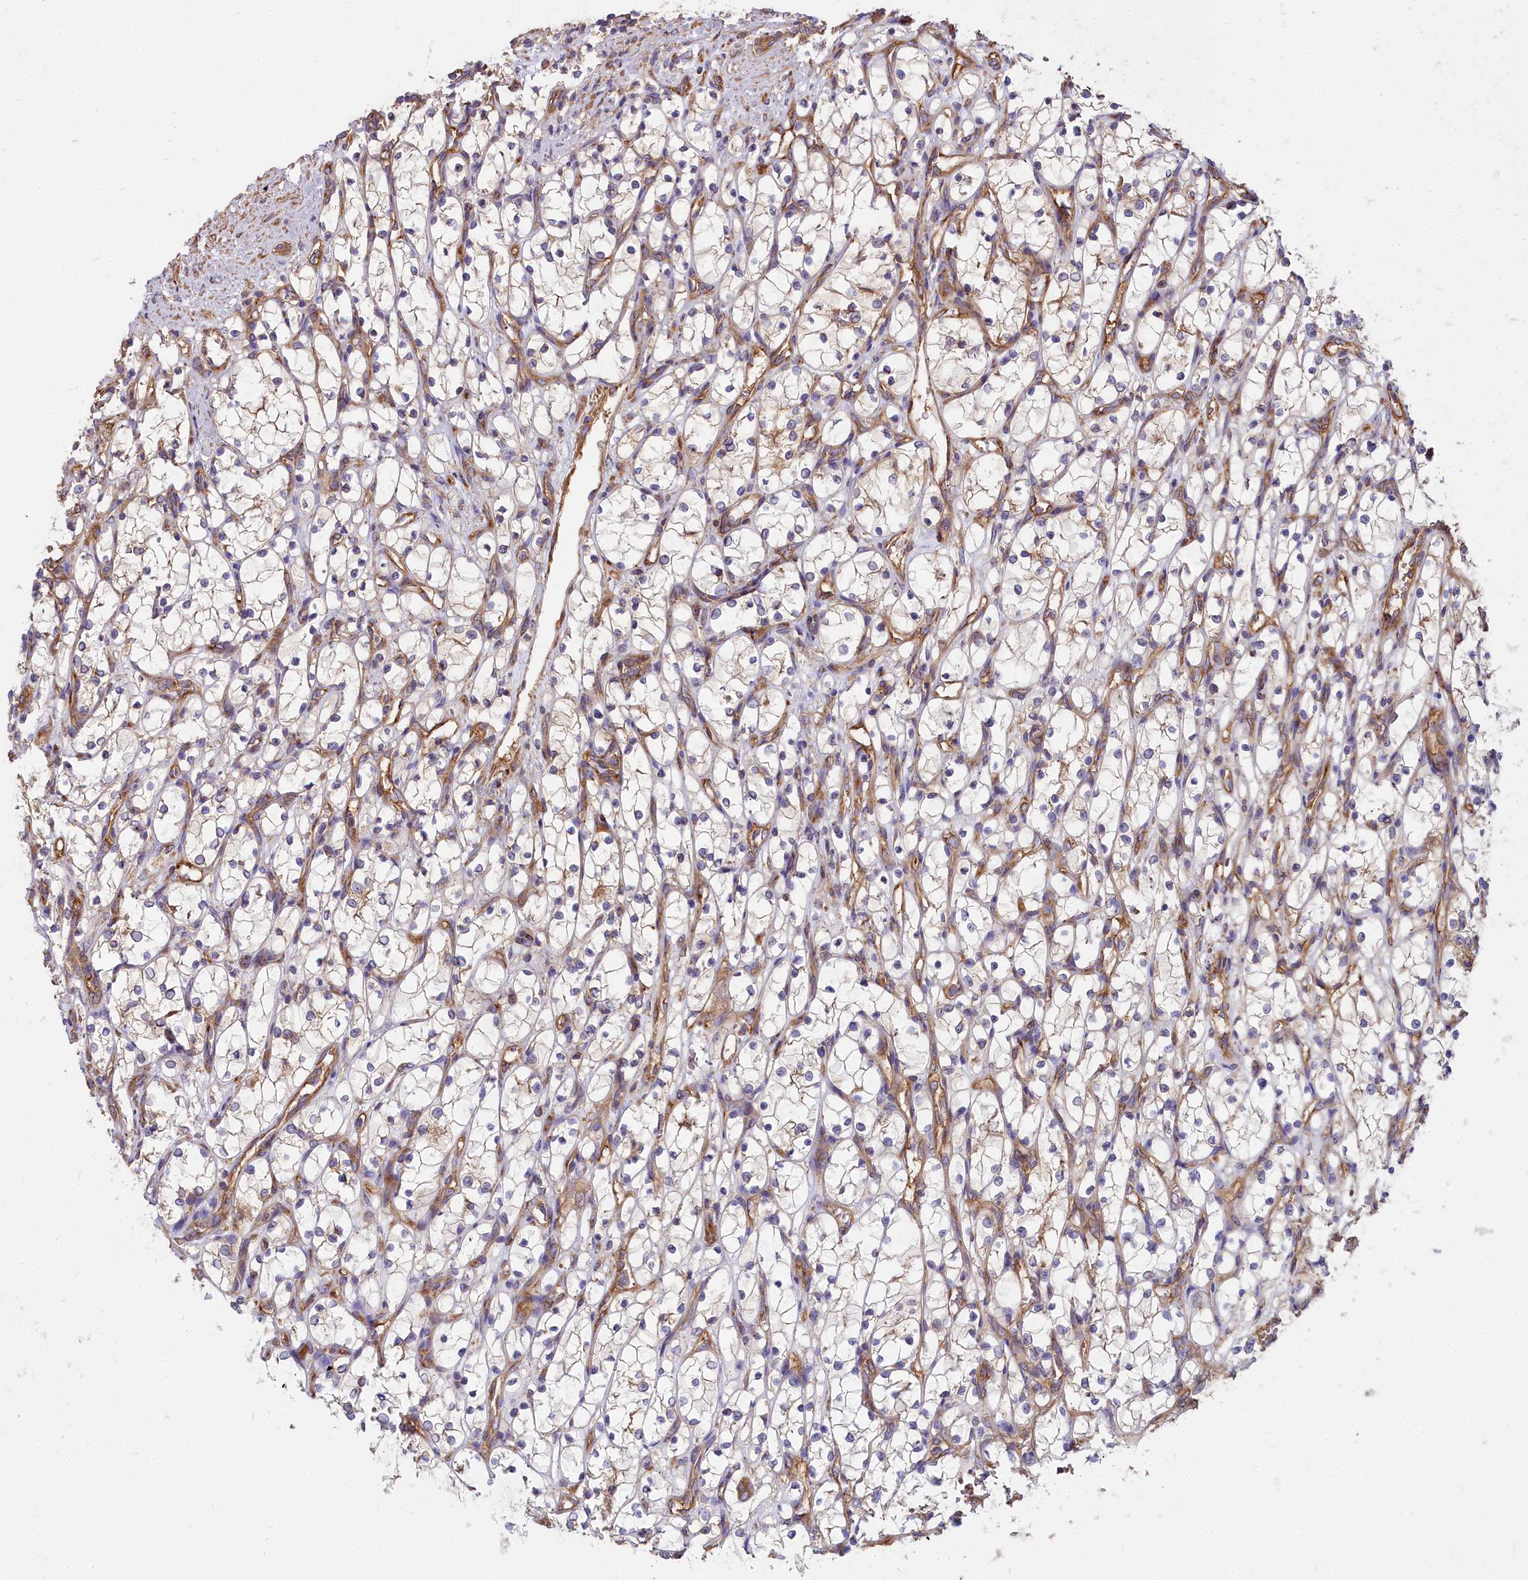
{"staining": {"intensity": "negative", "quantity": "none", "location": "none"}, "tissue": "renal cancer", "cell_type": "Tumor cells", "image_type": "cancer", "snomed": [{"axis": "morphology", "description": "Adenocarcinoma, NOS"}, {"axis": "topography", "description": "Kidney"}], "caption": "An image of human renal adenocarcinoma is negative for staining in tumor cells. The staining is performed using DAB (3,3'-diaminobenzidine) brown chromogen with nuclei counter-stained in using hematoxylin.", "gene": "DCTN3", "patient": {"sex": "female", "age": 69}}